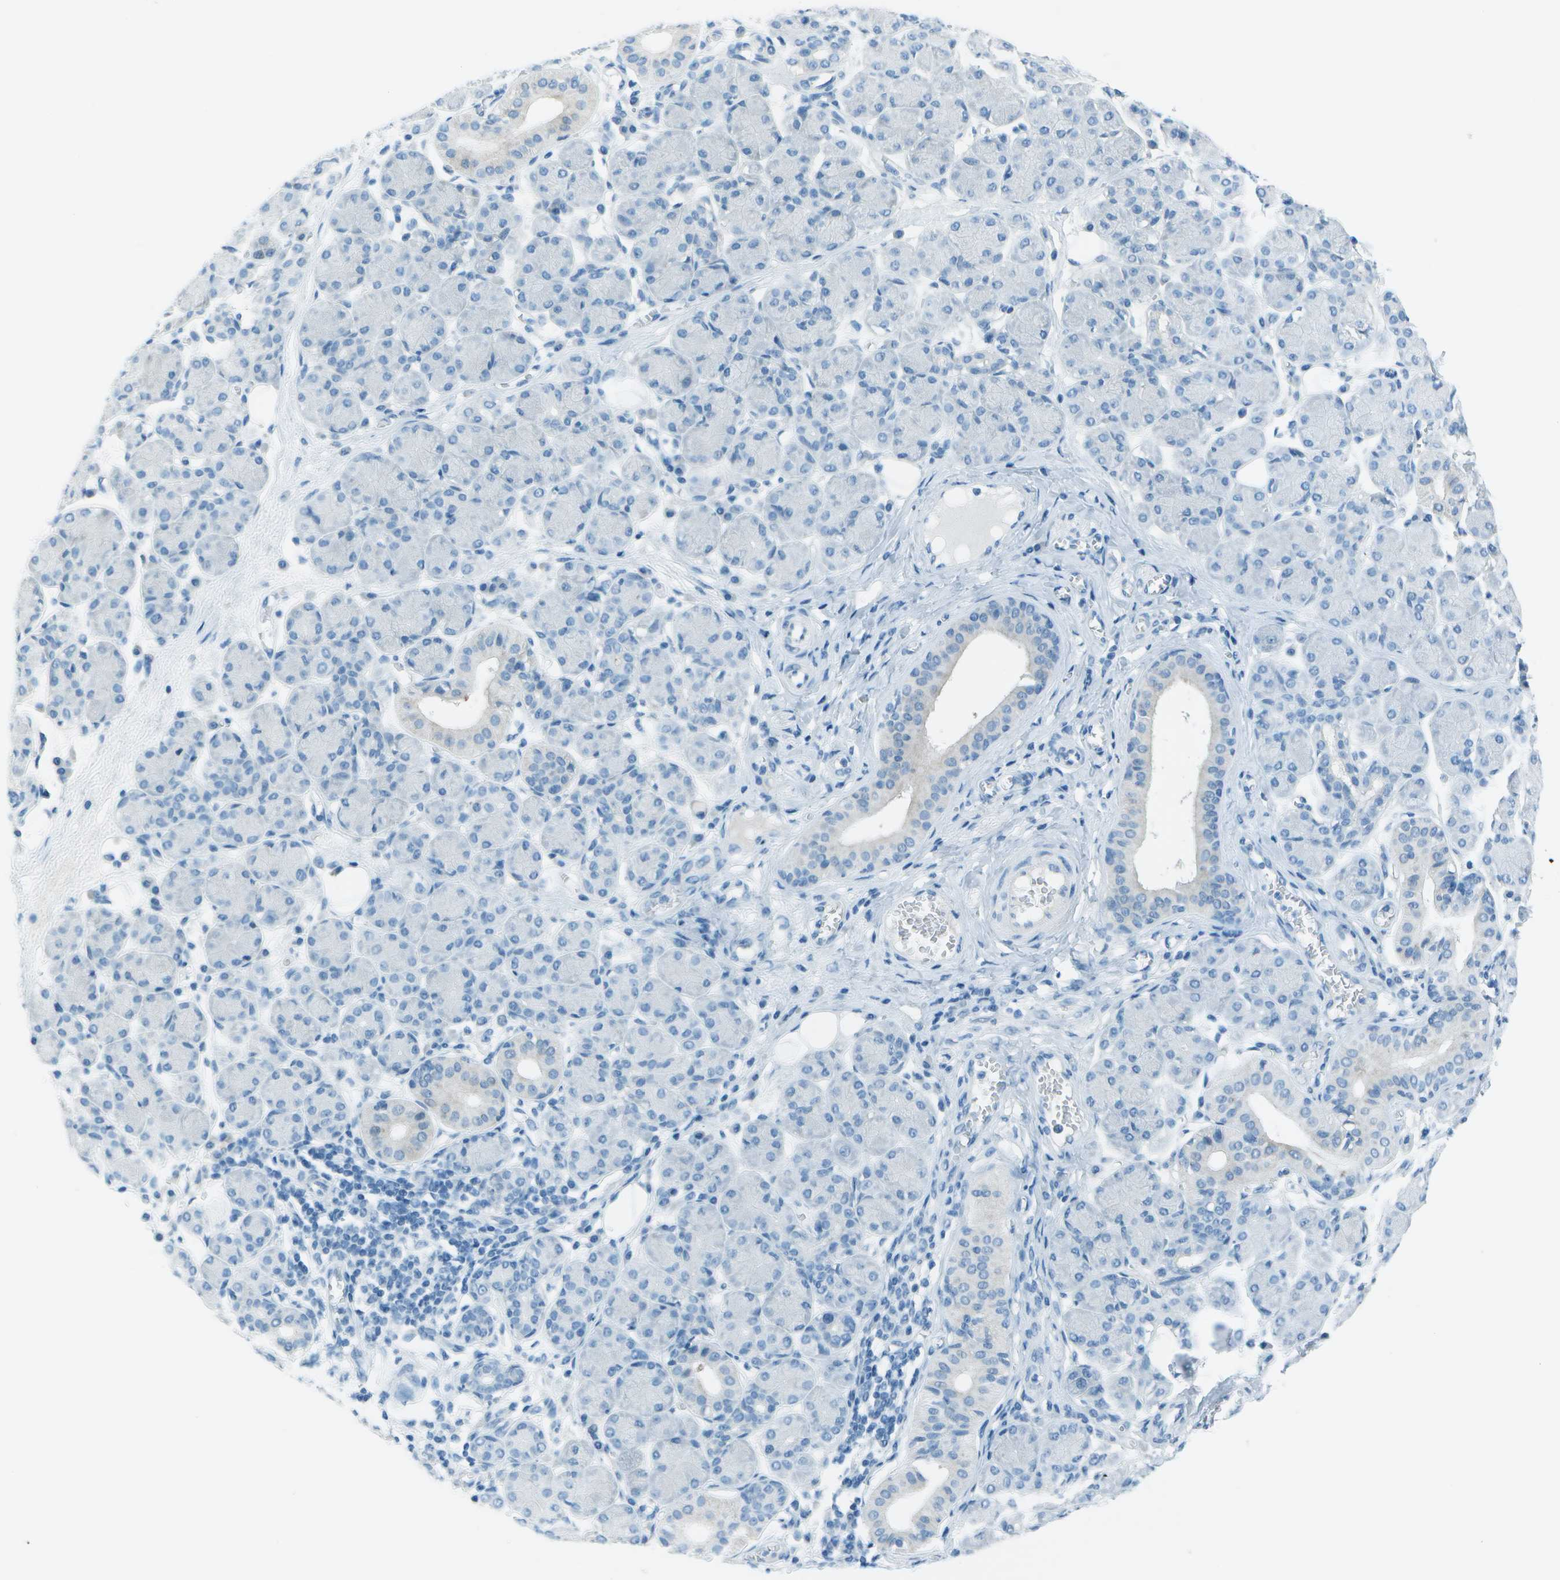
{"staining": {"intensity": "negative", "quantity": "none", "location": "none"}, "tissue": "salivary gland", "cell_type": "Glandular cells", "image_type": "normal", "snomed": [{"axis": "morphology", "description": "Normal tissue, NOS"}, {"axis": "morphology", "description": "Inflammation, NOS"}, {"axis": "topography", "description": "Lymph node"}, {"axis": "topography", "description": "Salivary gland"}], "caption": "A high-resolution photomicrograph shows IHC staining of normal salivary gland, which shows no significant staining in glandular cells.", "gene": "FGF1", "patient": {"sex": "male", "age": 3}}